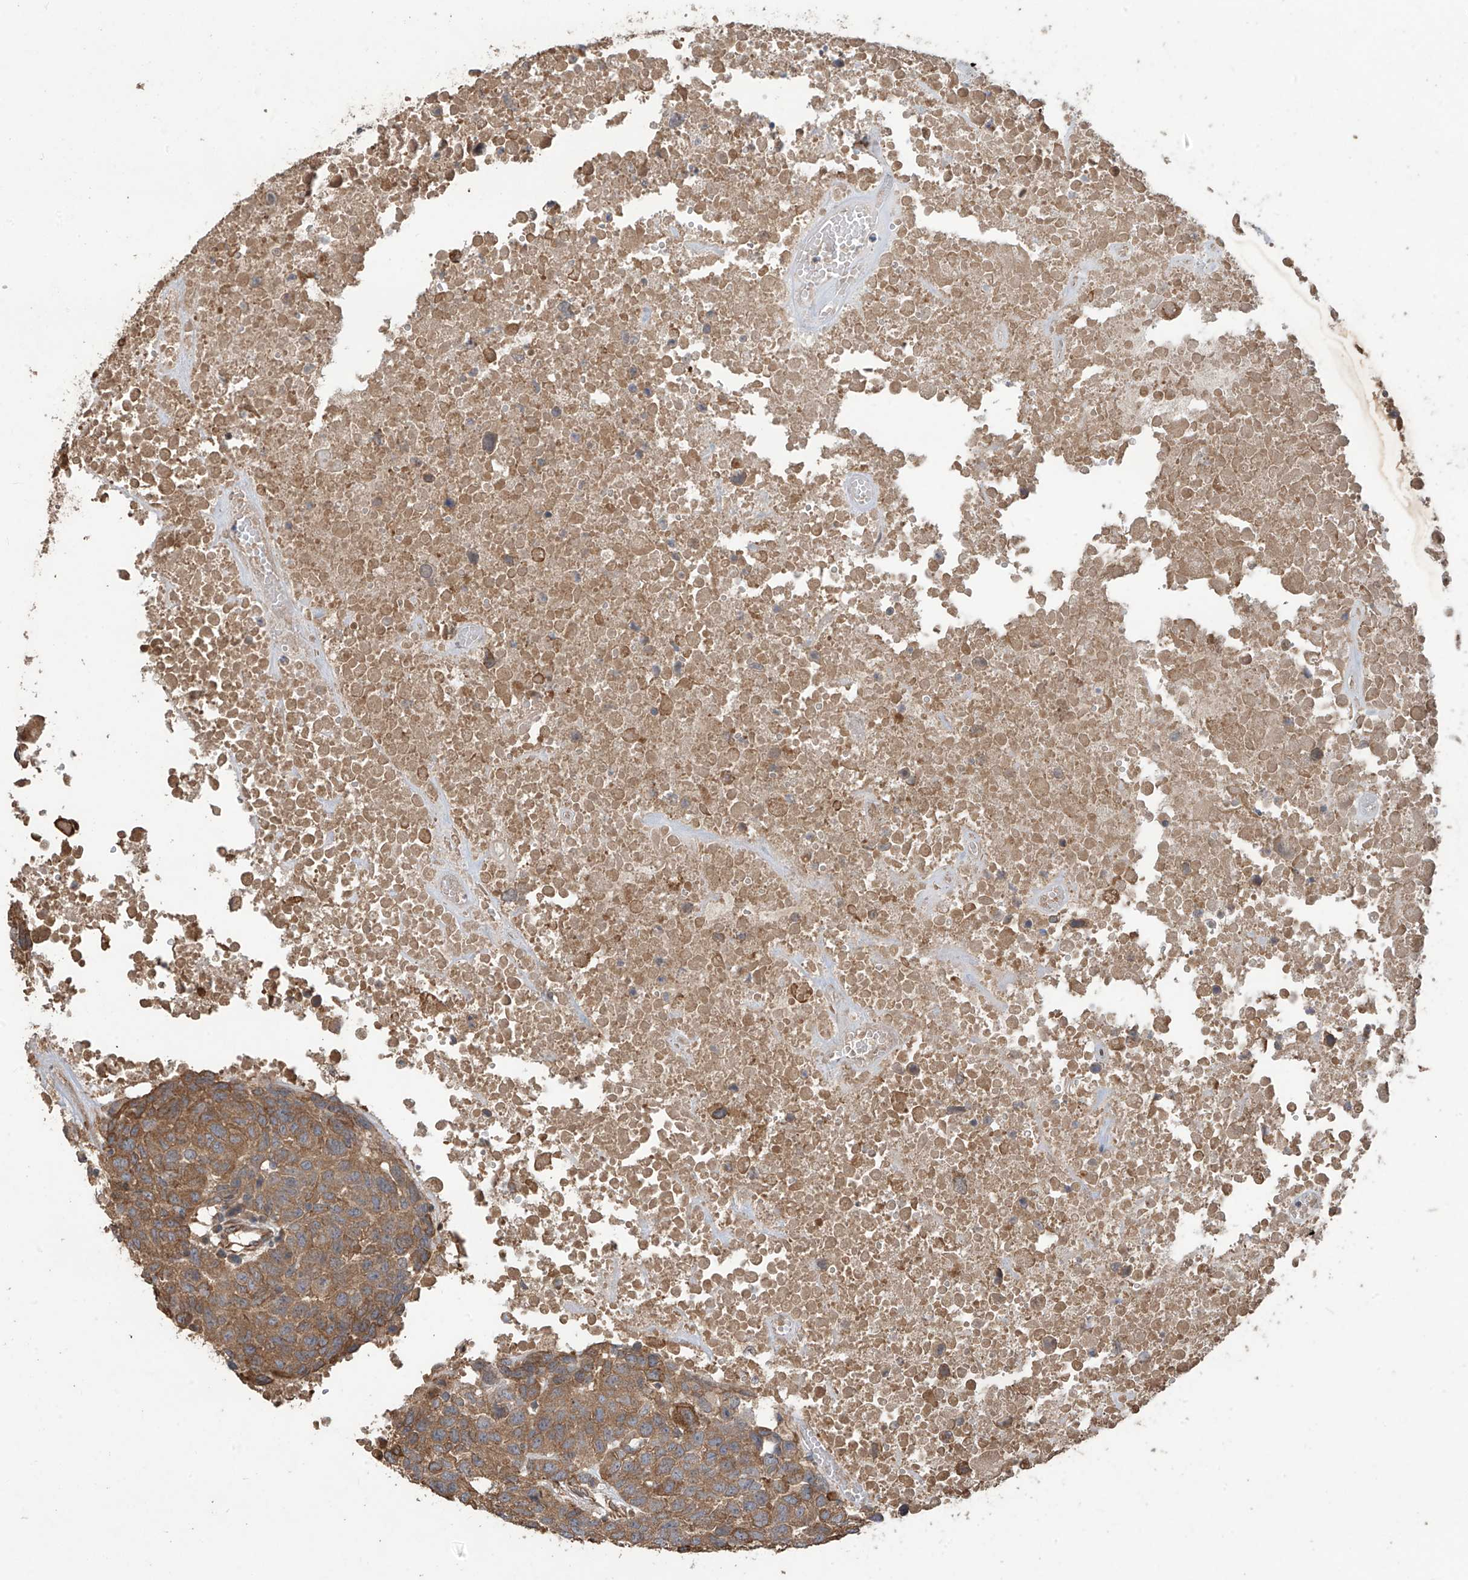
{"staining": {"intensity": "moderate", "quantity": ">75%", "location": "cytoplasmic/membranous"}, "tissue": "head and neck cancer", "cell_type": "Tumor cells", "image_type": "cancer", "snomed": [{"axis": "morphology", "description": "Squamous cell carcinoma, NOS"}, {"axis": "topography", "description": "Head-Neck"}], "caption": "The image demonstrates immunohistochemical staining of squamous cell carcinoma (head and neck). There is moderate cytoplasmic/membranous staining is seen in approximately >75% of tumor cells.", "gene": "AGBL5", "patient": {"sex": "male", "age": 66}}